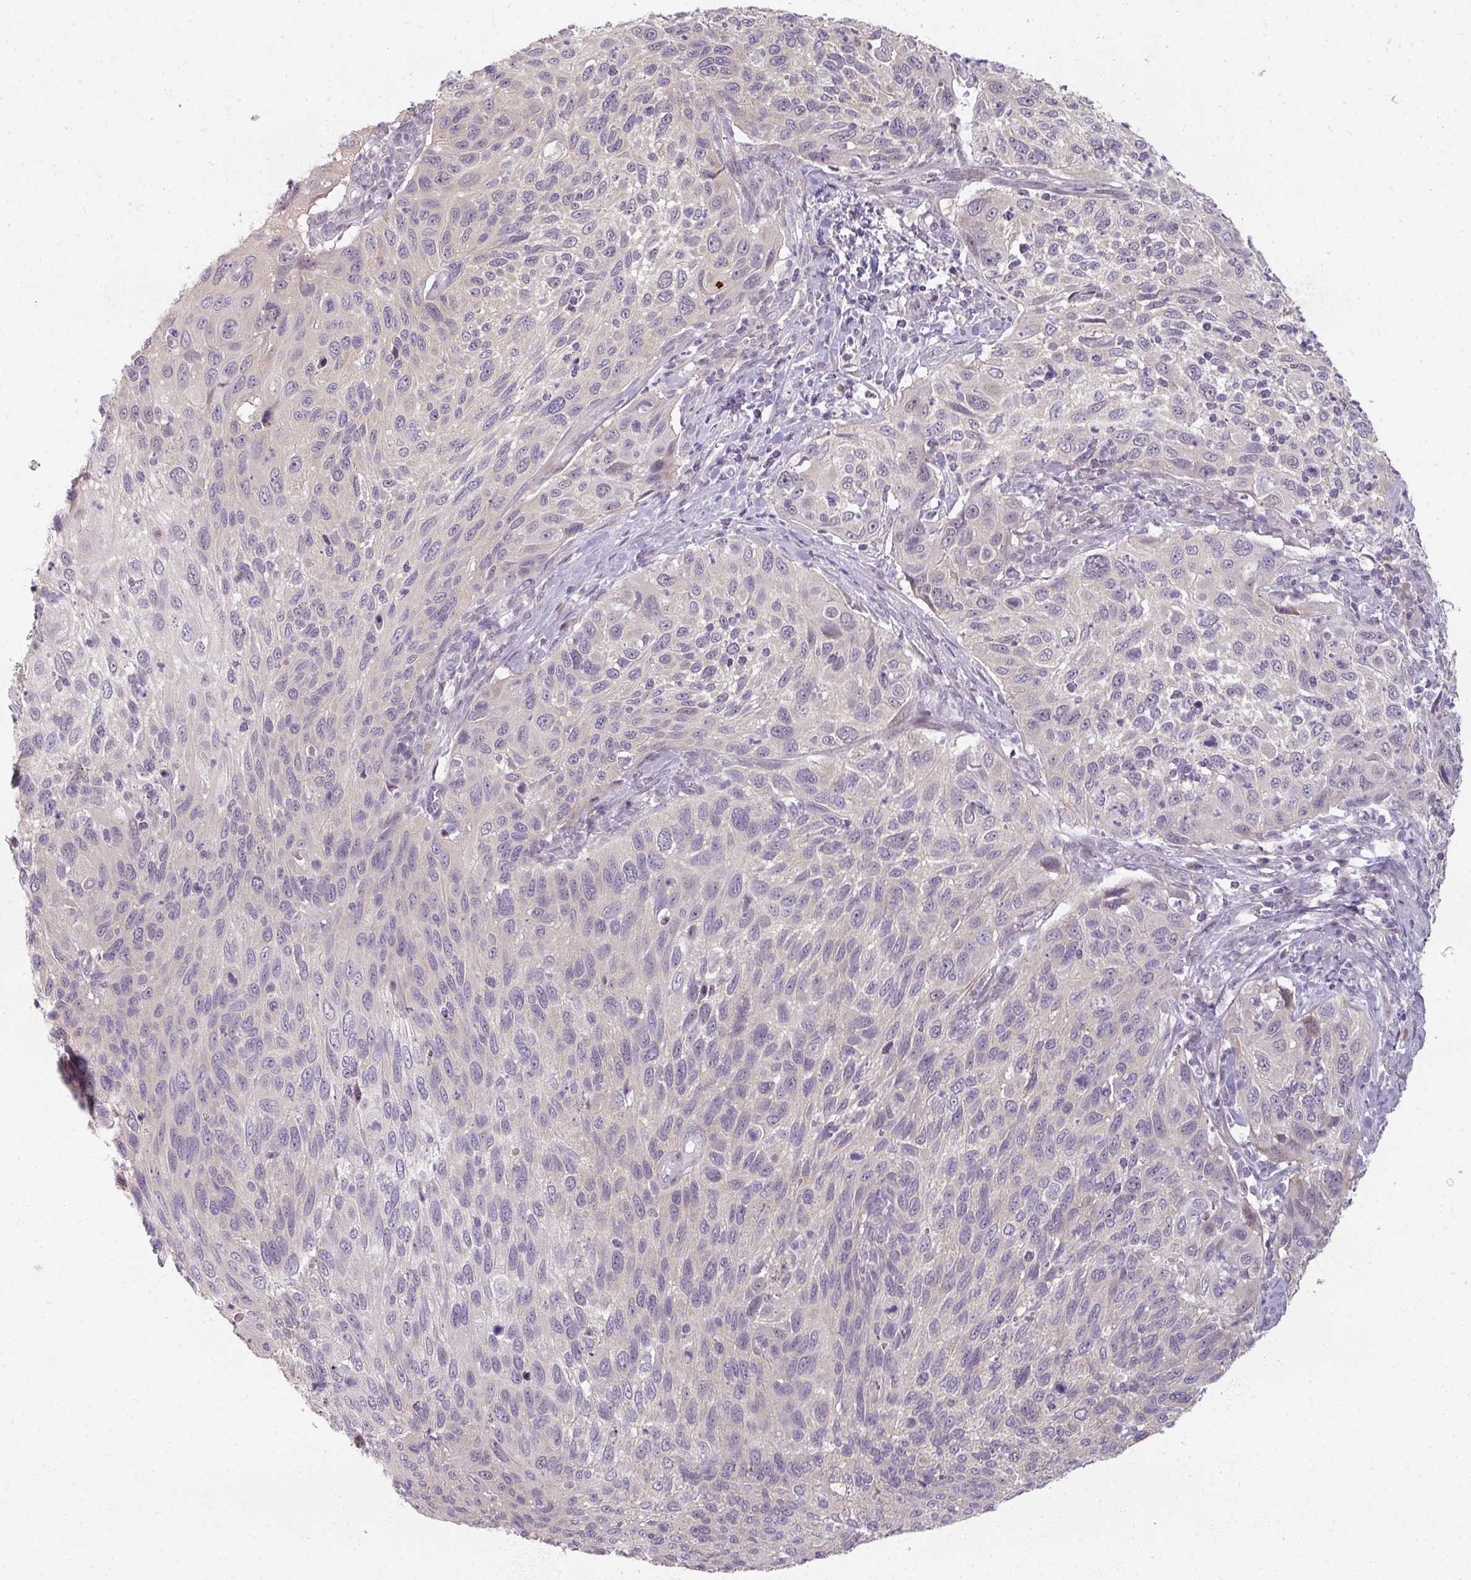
{"staining": {"intensity": "negative", "quantity": "none", "location": "none"}, "tissue": "cervical cancer", "cell_type": "Tumor cells", "image_type": "cancer", "snomed": [{"axis": "morphology", "description": "Squamous cell carcinoma, NOS"}, {"axis": "topography", "description": "Cervix"}], "caption": "High magnification brightfield microscopy of squamous cell carcinoma (cervical) stained with DAB (brown) and counterstained with hematoxylin (blue): tumor cells show no significant positivity.", "gene": "MYMK", "patient": {"sex": "female", "age": 70}}